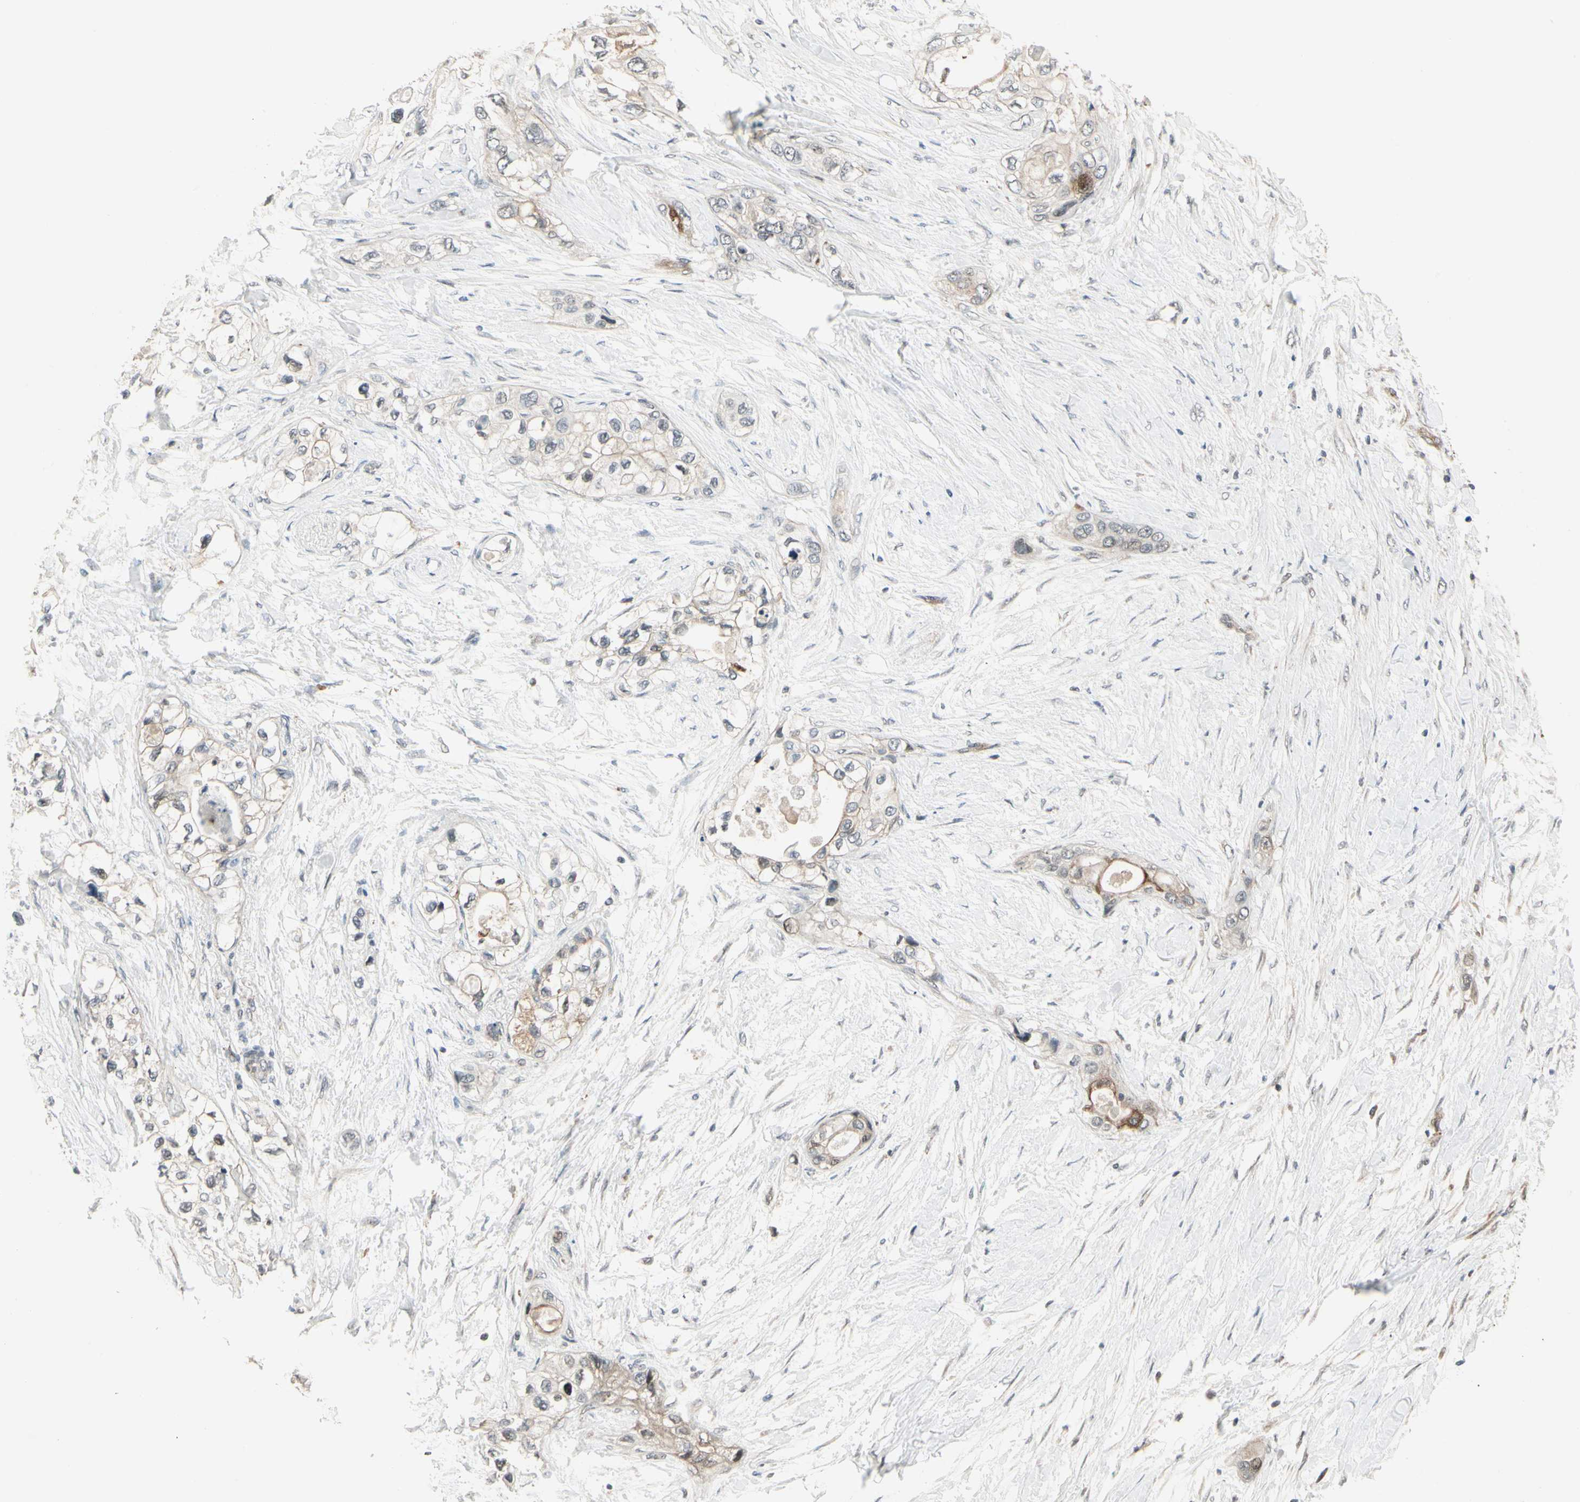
{"staining": {"intensity": "moderate", "quantity": "<25%", "location": "cytoplasmic/membranous"}, "tissue": "pancreatic cancer", "cell_type": "Tumor cells", "image_type": "cancer", "snomed": [{"axis": "morphology", "description": "Adenocarcinoma, NOS"}, {"axis": "topography", "description": "Pancreas"}], "caption": "Protein analysis of pancreatic cancer tissue shows moderate cytoplasmic/membranous expression in approximately <25% of tumor cells.", "gene": "SVBP", "patient": {"sex": "female", "age": 70}}